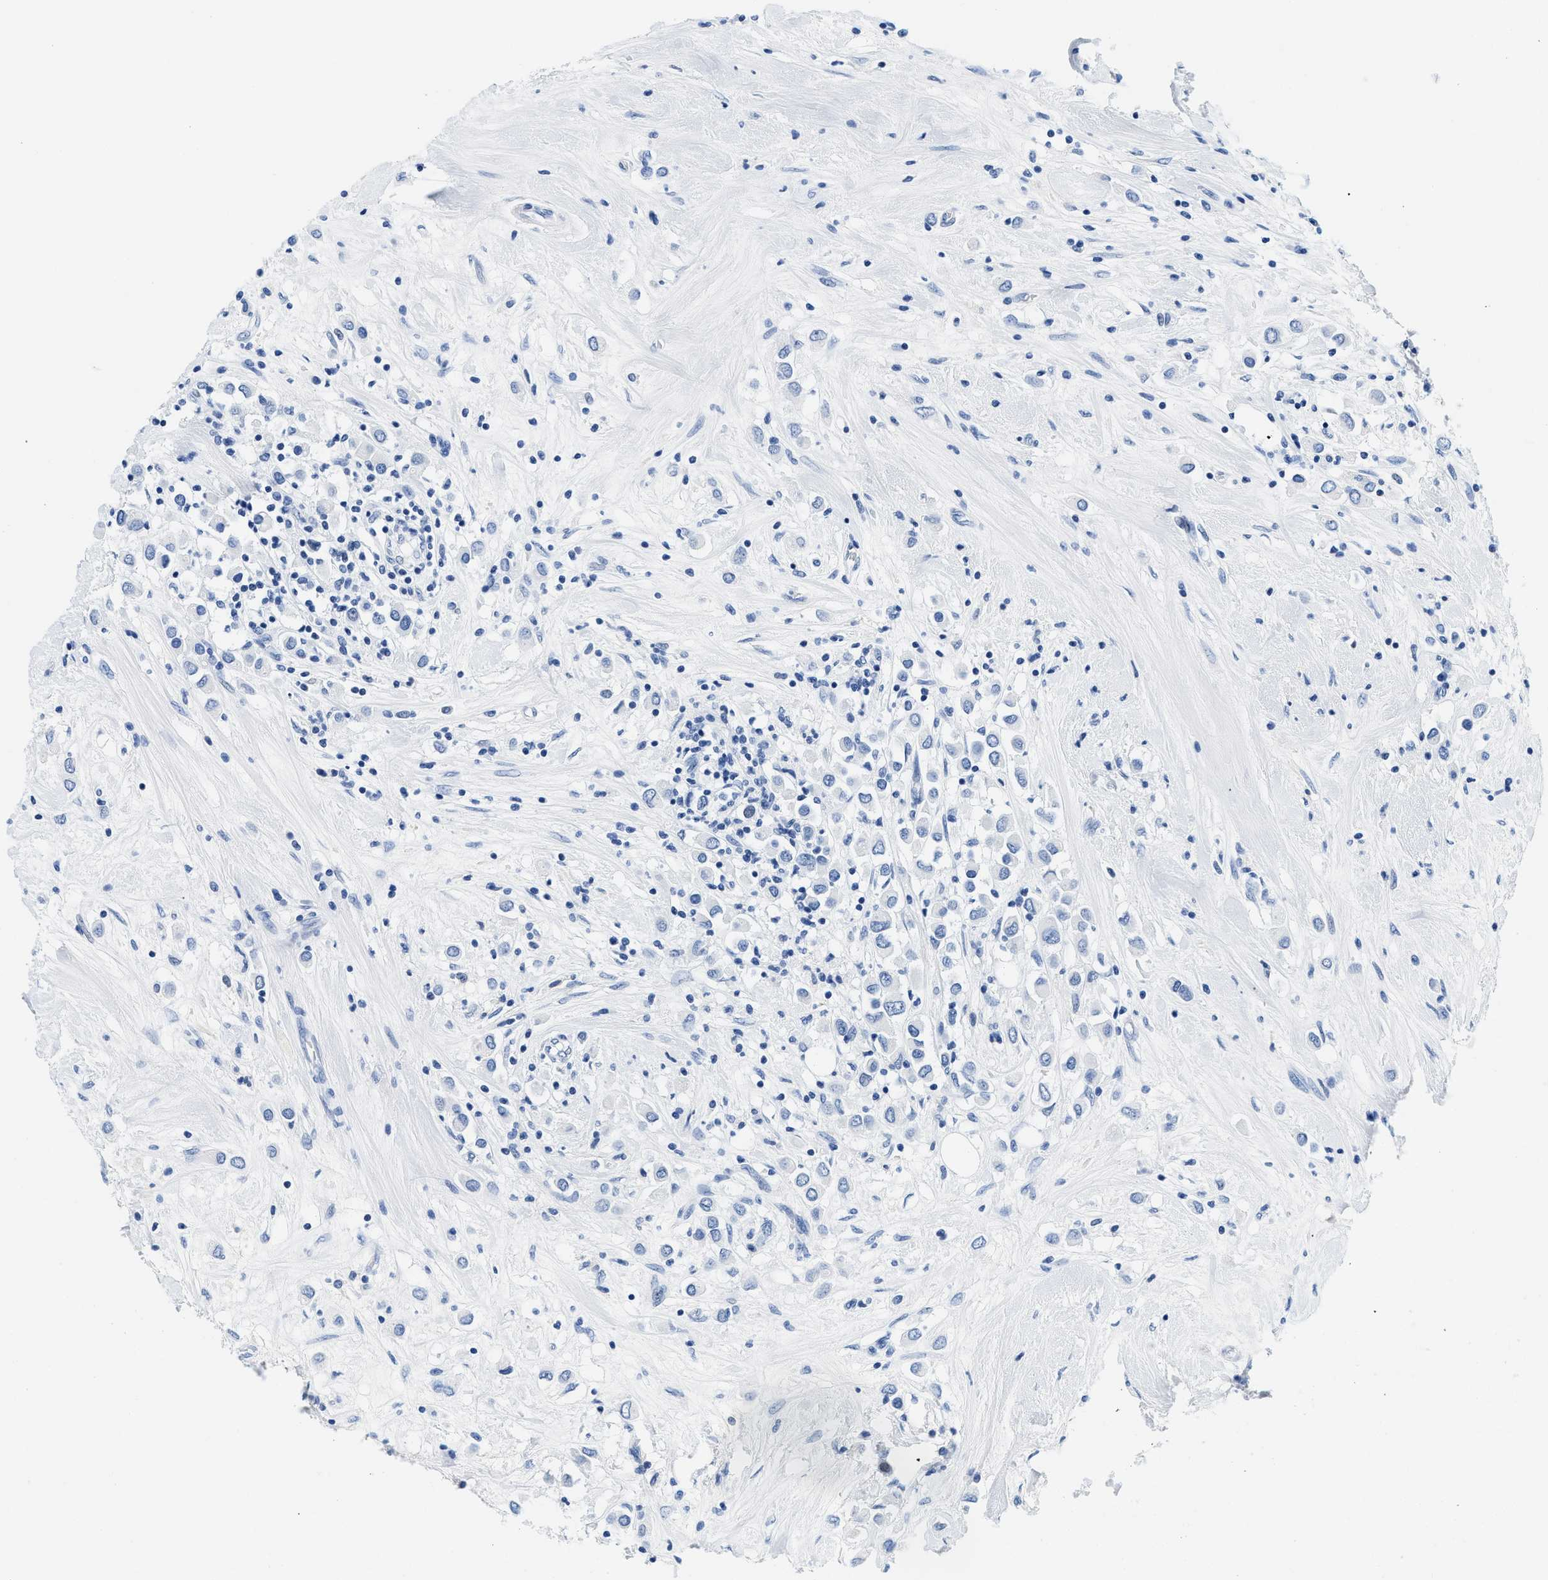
{"staining": {"intensity": "negative", "quantity": "none", "location": "none"}, "tissue": "breast cancer", "cell_type": "Tumor cells", "image_type": "cancer", "snomed": [{"axis": "morphology", "description": "Duct carcinoma"}, {"axis": "topography", "description": "Breast"}], "caption": "DAB immunohistochemical staining of breast cancer demonstrates no significant staining in tumor cells.", "gene": "GSN", "patient": {"sex": "female", "age": 61}}